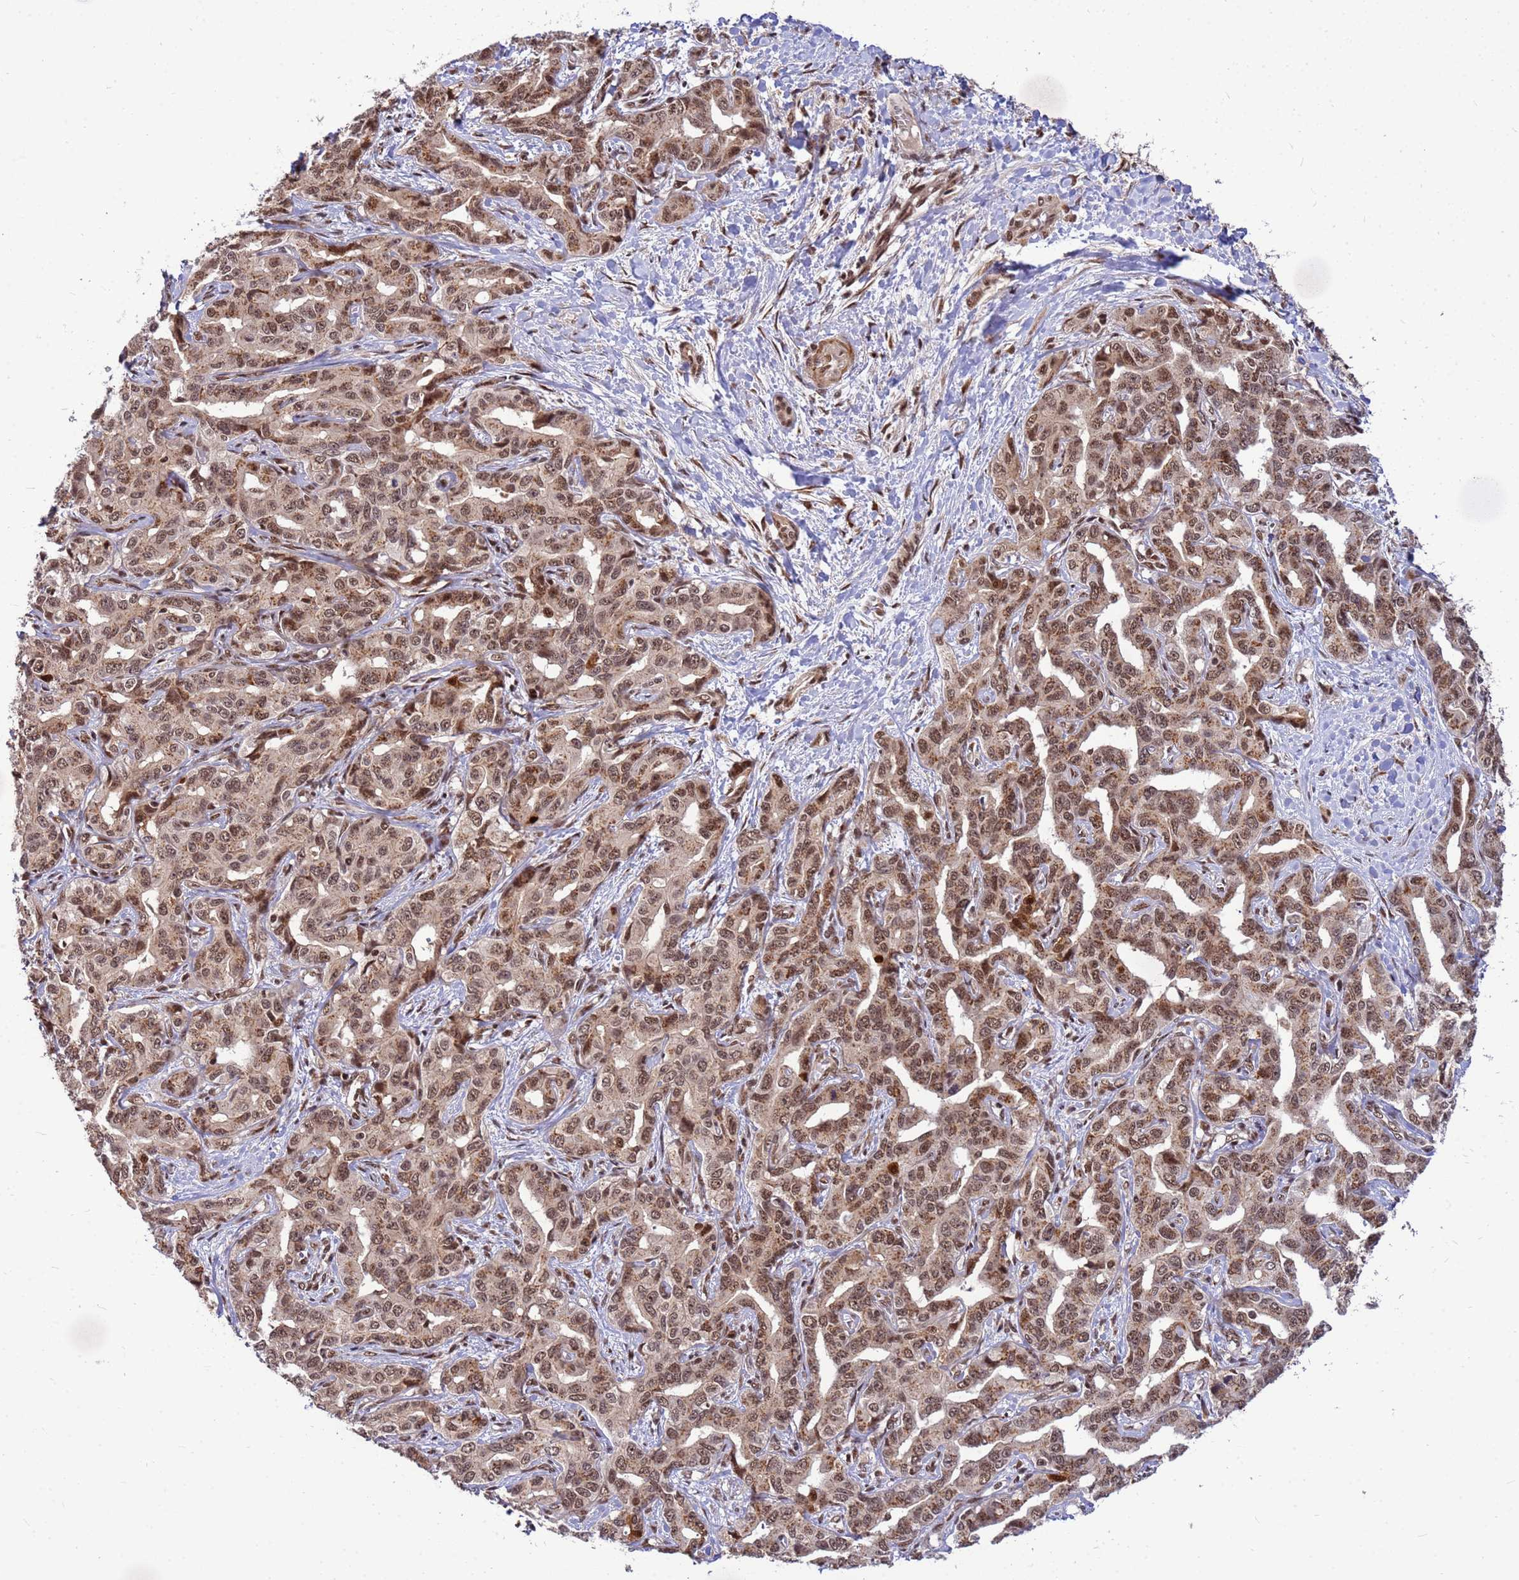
{"staining": {"intensity": "moderate", "quantity": ">75%", "location": "cytoplasmic/membranous,nuclear"}, "tissue": "liver cancer", "cell_type": "Tumor cells", "image_type": "cancer", "snomed": [{"axis": "morphology", "description": "Cholangiocarcinoma"}, {"axis": "topography", "description": "Liver"}], "caption": "Protein expression by immunohistochemistry shows moderate cytoplasmic/membranous and nuclear expression in approximately >75% of tumor cells in liver cholangiocarcinoma. Immunohistochemistry stains the protein of interest in brown and the nuclei are stained blue.", "gene": "NCBP2", "patient": {"sex": "male", "age": 59}}